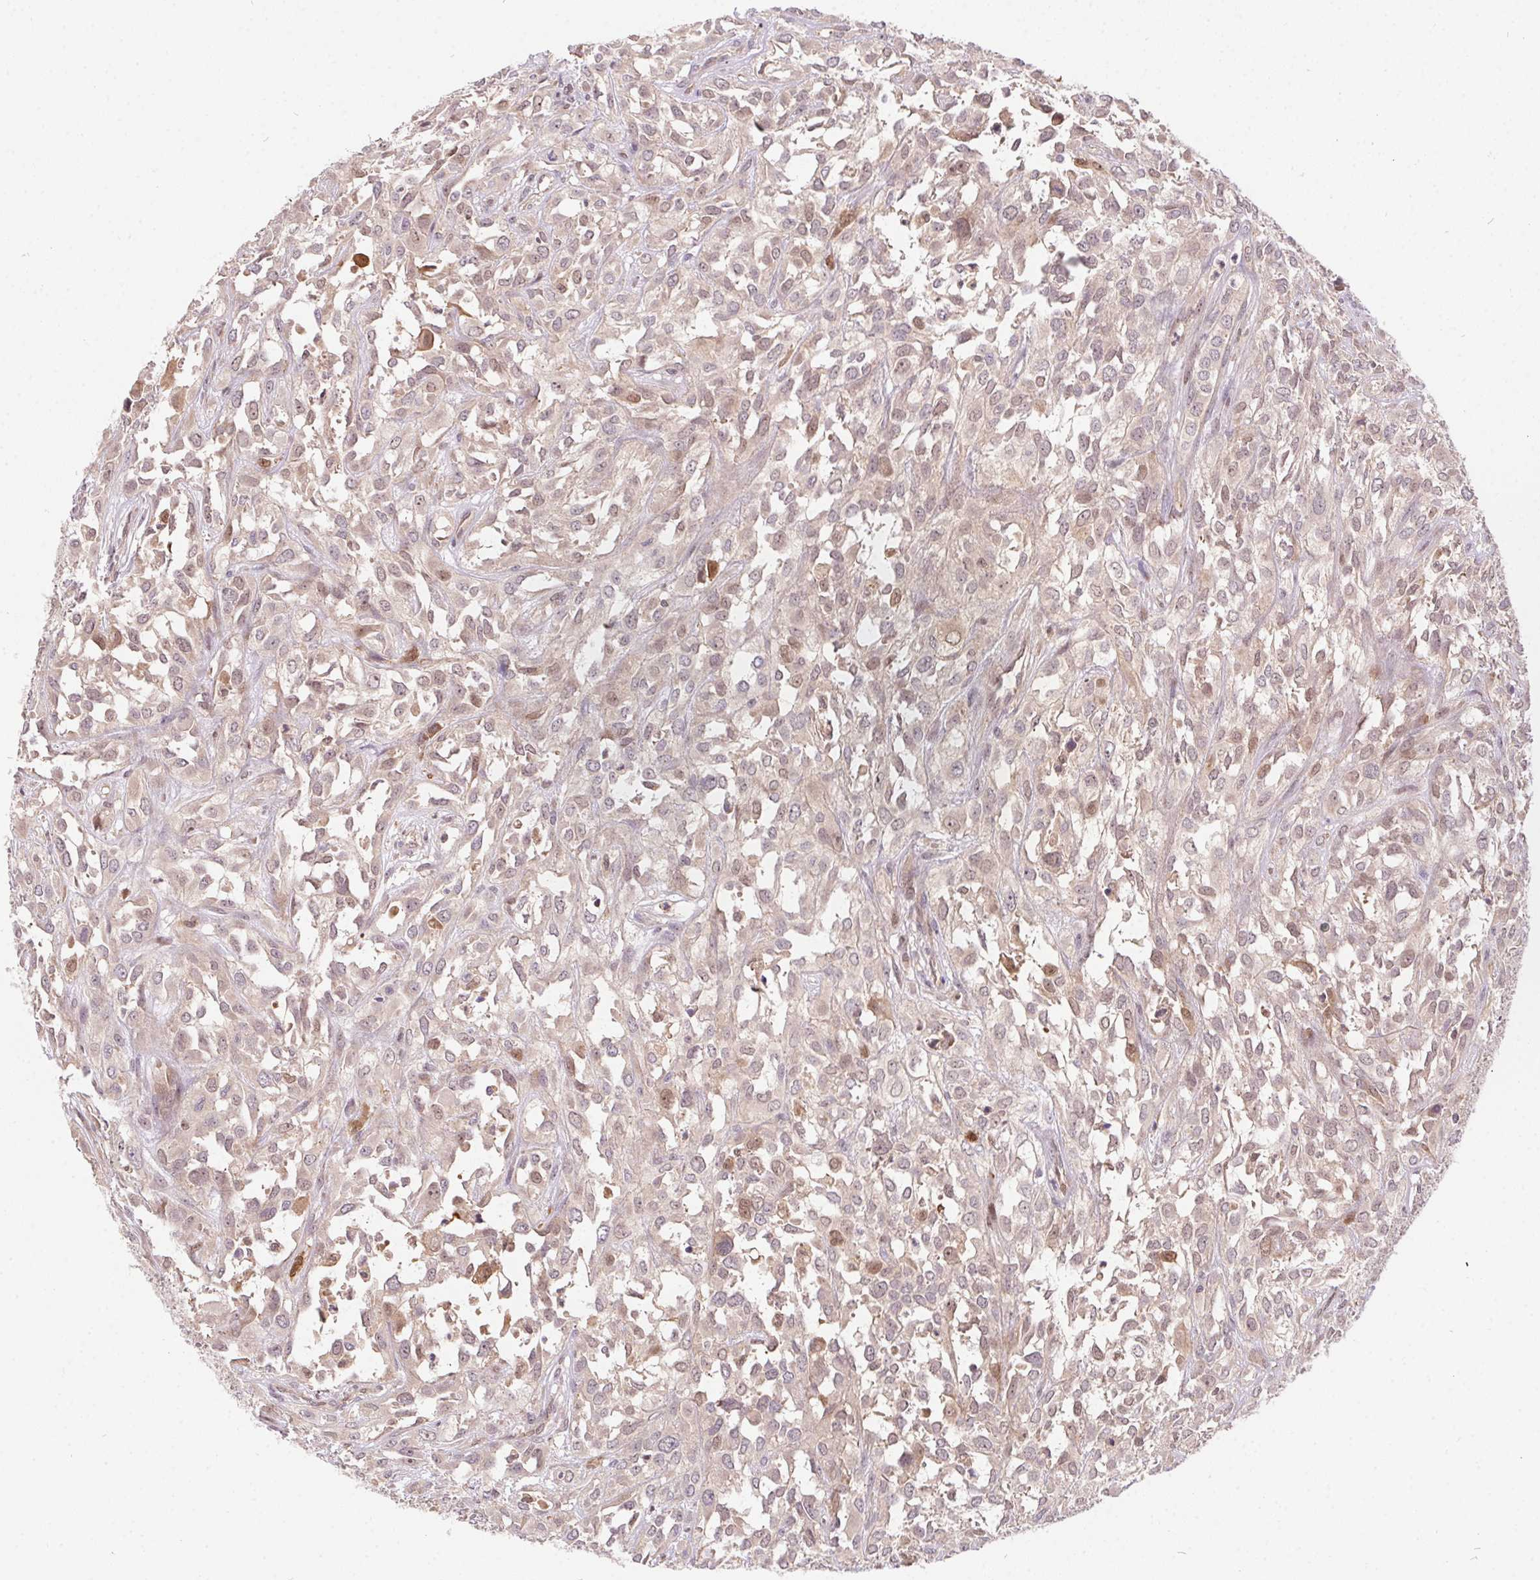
{"staining": {"intensity": "weak", "quantity": "<25%", "location": "nuclear"}, "tissue": "urothelial cancer", "cell_type": "Tumor cells", "image_type": "cancer", "snomed": [{"axis": "morphology", "description": "Urothelial carcinoma, High grade"}, {"axis": "topography", "description": "Urinary bladder"}], "caption": "This is an immunohistochemistry (IHC) photomicrograph of human high-grade urothelial carcinoma. There is no positivity in tumor cells.", "gene": "NUDT16", "patient": {"sex": "male", "age": 67}}